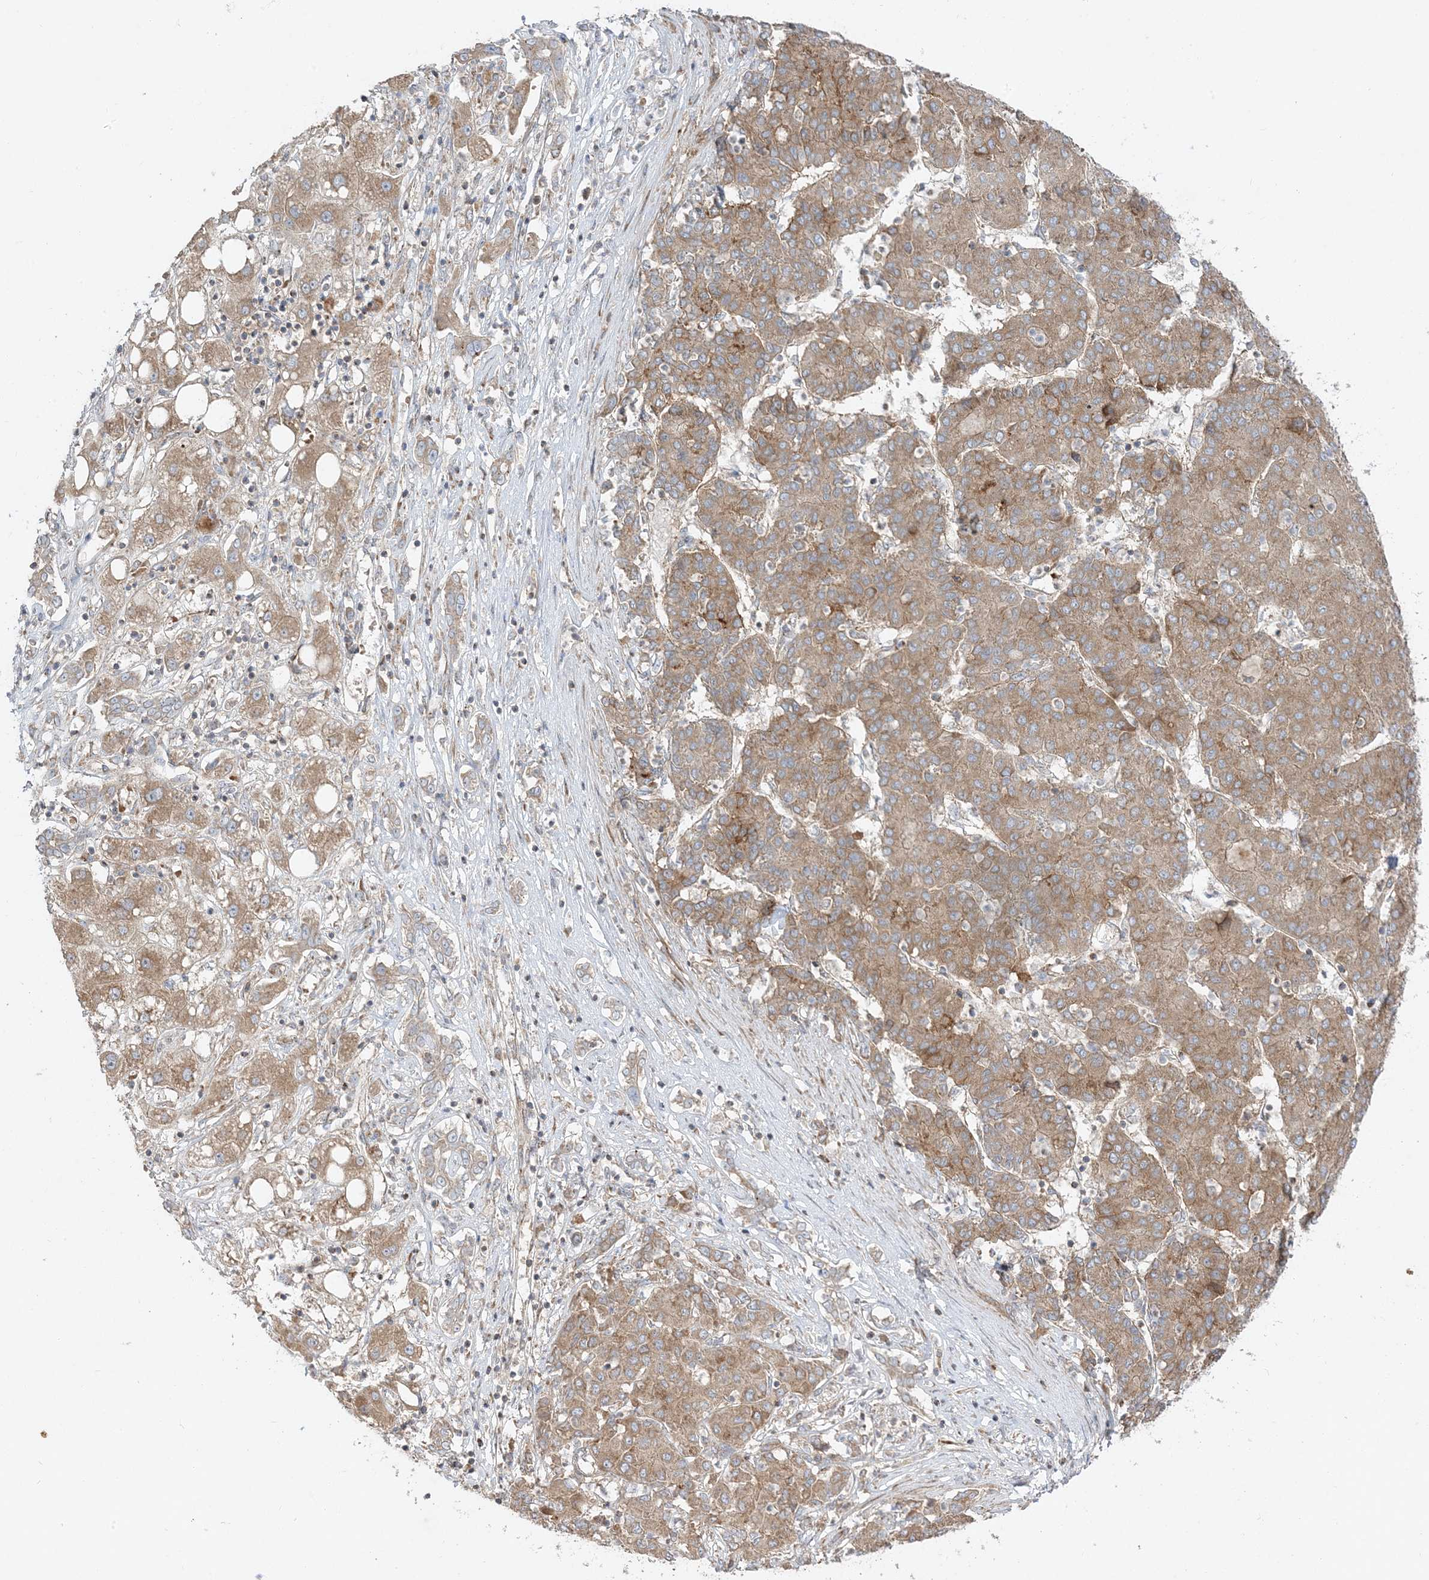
{"staining": {"intensity": "moderate", "quantity": ">75%", "location": "cytoplasmic/membranous"}, "tissue": "liver cancer", "cell_type": "Tumor cells", "image_type": "cancer", "snomed": [{"axis": "morphology", "description": "Carcinoma, Hepatocellular, NOS"}, {"axis": "topography", "description": "Liver"}], "caption": "A brown stain labels moderate cytoplasmic/membranous expression of a protein in liver cancer (hepatocellular carcinoma) tumor cells.", "gene": "AARS2", "patient": {"sex": "male", "age": 65}}